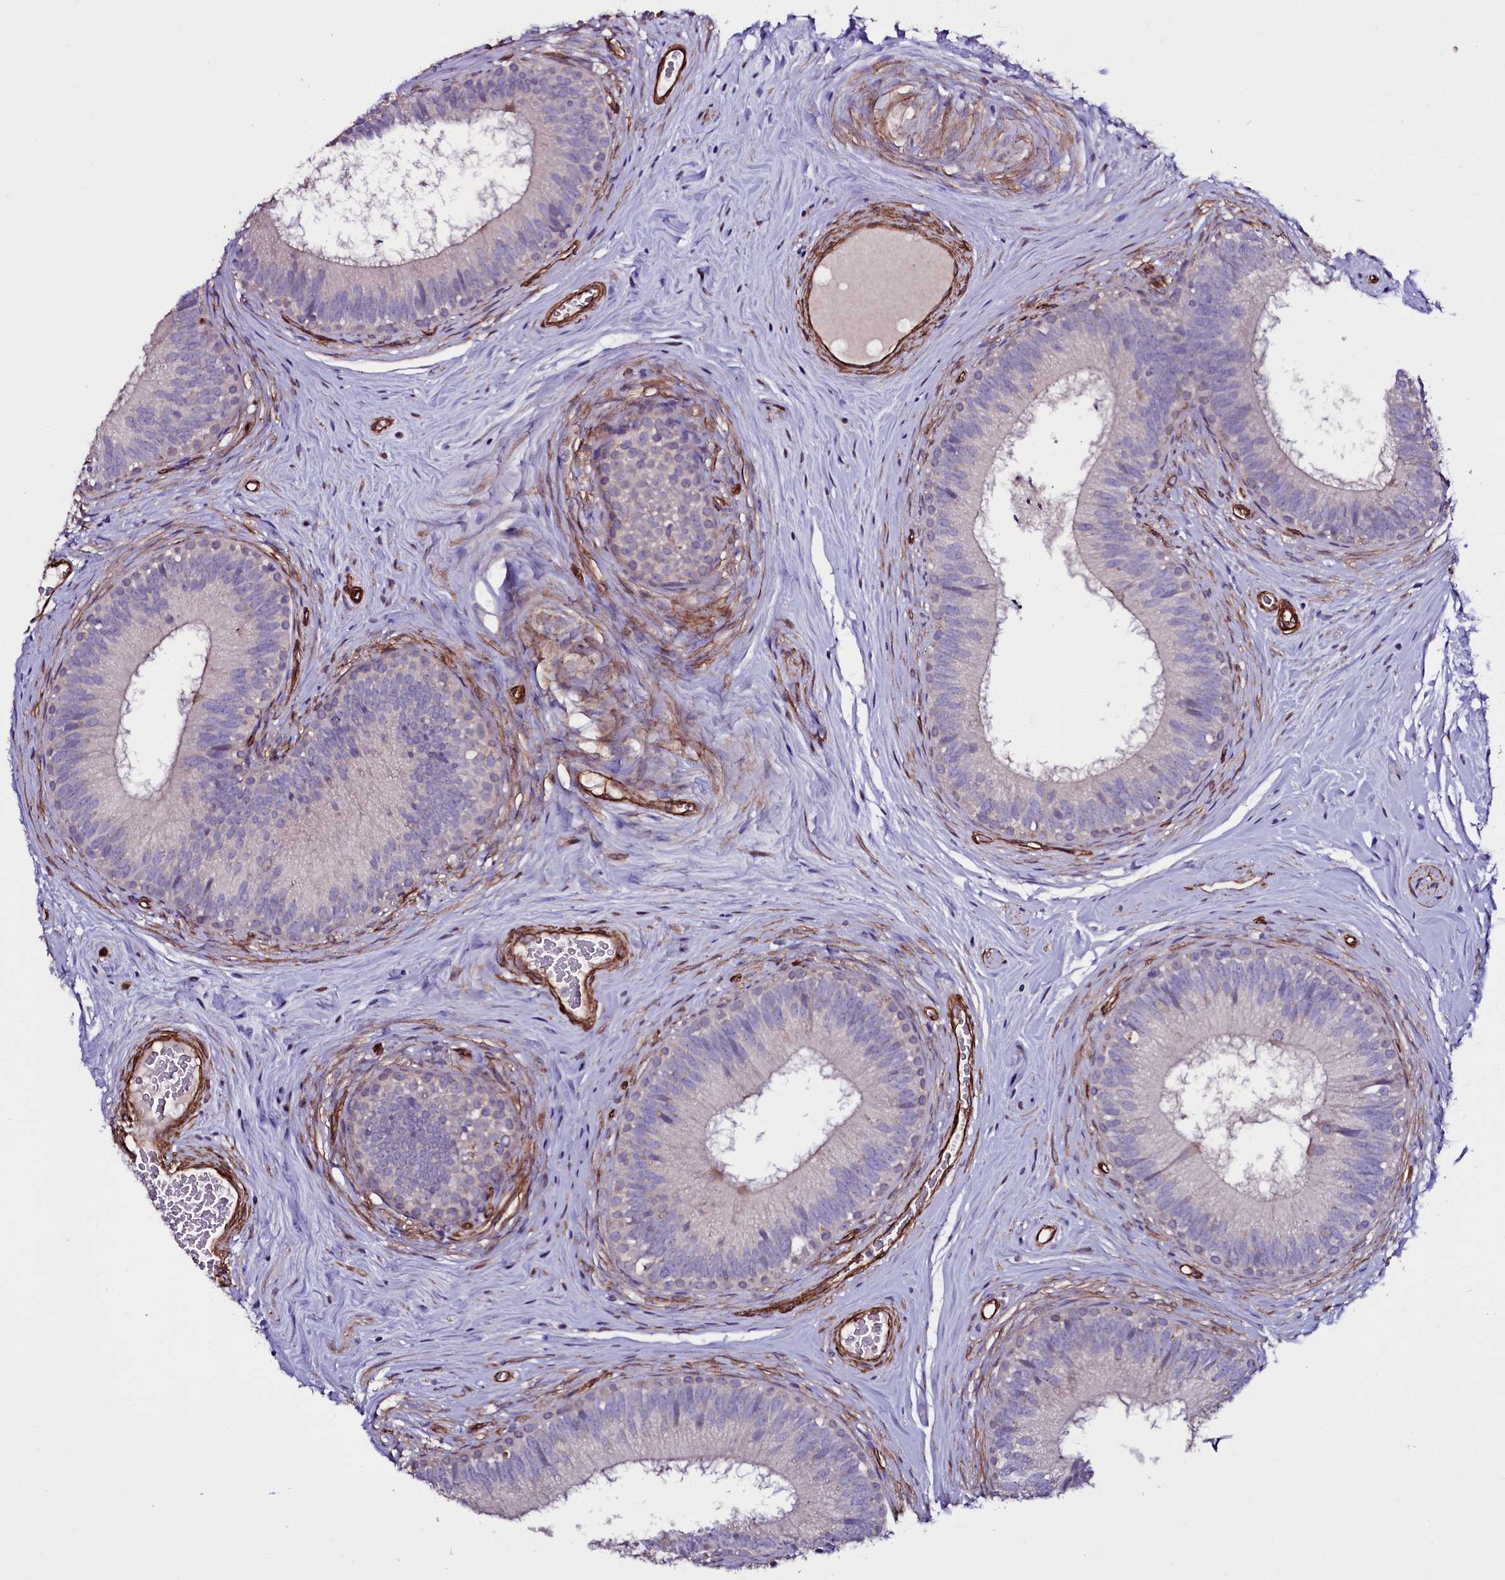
{"staining": {"intensity": "negative", "quantity": "none", "location": "none"}, "tissue": "epididymis", "cell_type": "Glandular cells", "image_type": "normal", "snomed": [{"axis": "morphology", "description": "Normal tissue, NOS"}, {"axis": "topography", "description": "Epididymis"}], "caption": "DAB immunohistochemical staining of unremarkable human epididymis demonstrates no significant positivity in glandular cells. (Immunohistochemistry, brightfield microscopy, high magnification).", "gene": "MEX3C", "patient": {"sex": "male", "age": 33}}